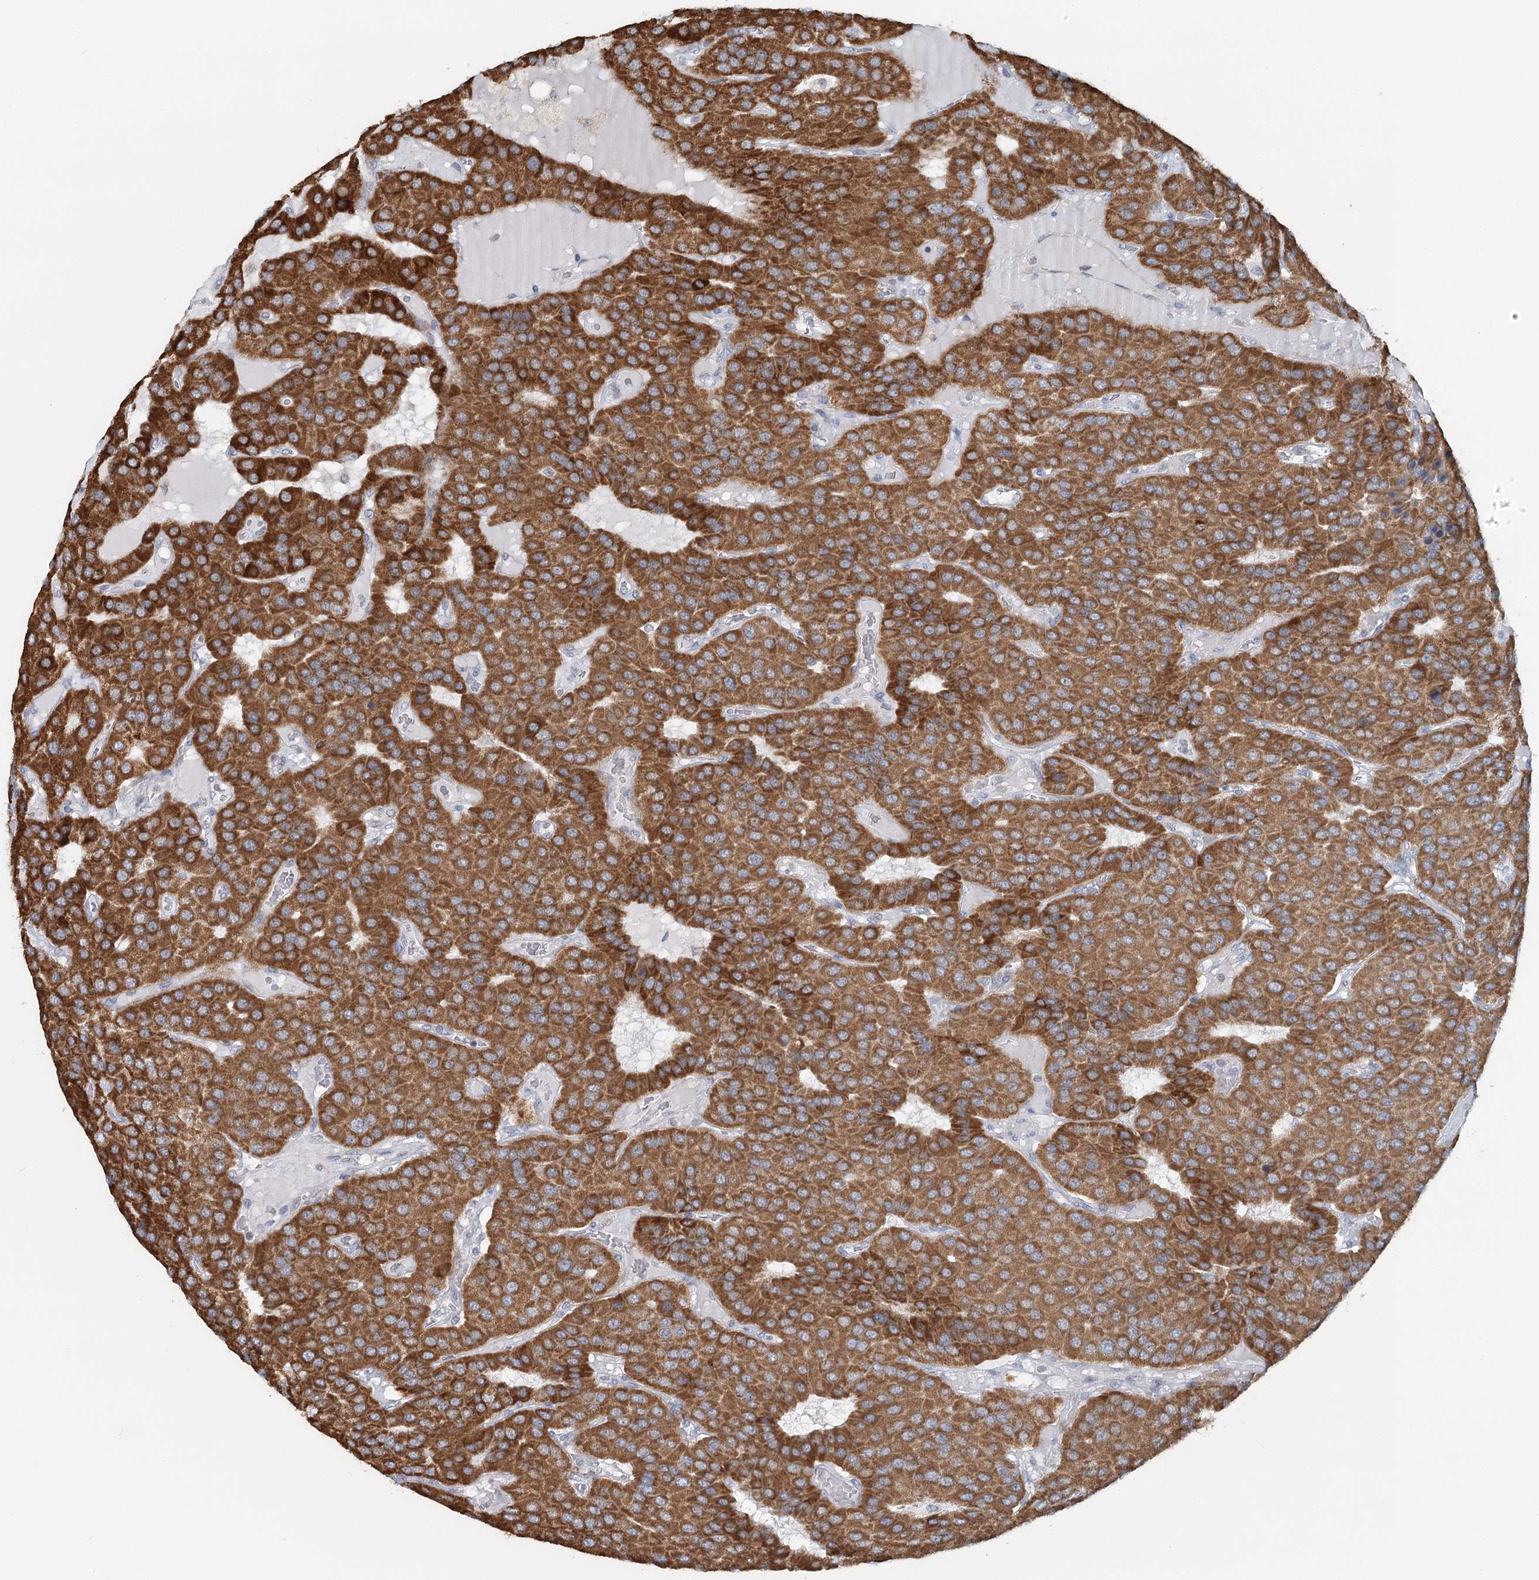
{"staining": {"intensity": "strong", "quantity": ">75%", "location": "cytoplasmic/membranous"}, "tissue": "parathyroid gland", "cell_type": "Glandular cells", "image_type": "normal", "snomed": [{"axis": "morphology", "description": "Normal tissue, NOS"}, {"axis": "morphology", "description": "Adenoma, NOS"}, {"axis": "topography", "description": "Parathyroid gland"}], "caption": "Immunohistochemical staining of benign parathyroid gland shows high levels of strong cytoplasmic/membranous positivity in about >75% of glandular cells. (Brightfield microscopy of DAB IHC at high magnification).", "gene": "RNF150", "patient": {"sex": "female", "age": 86}}